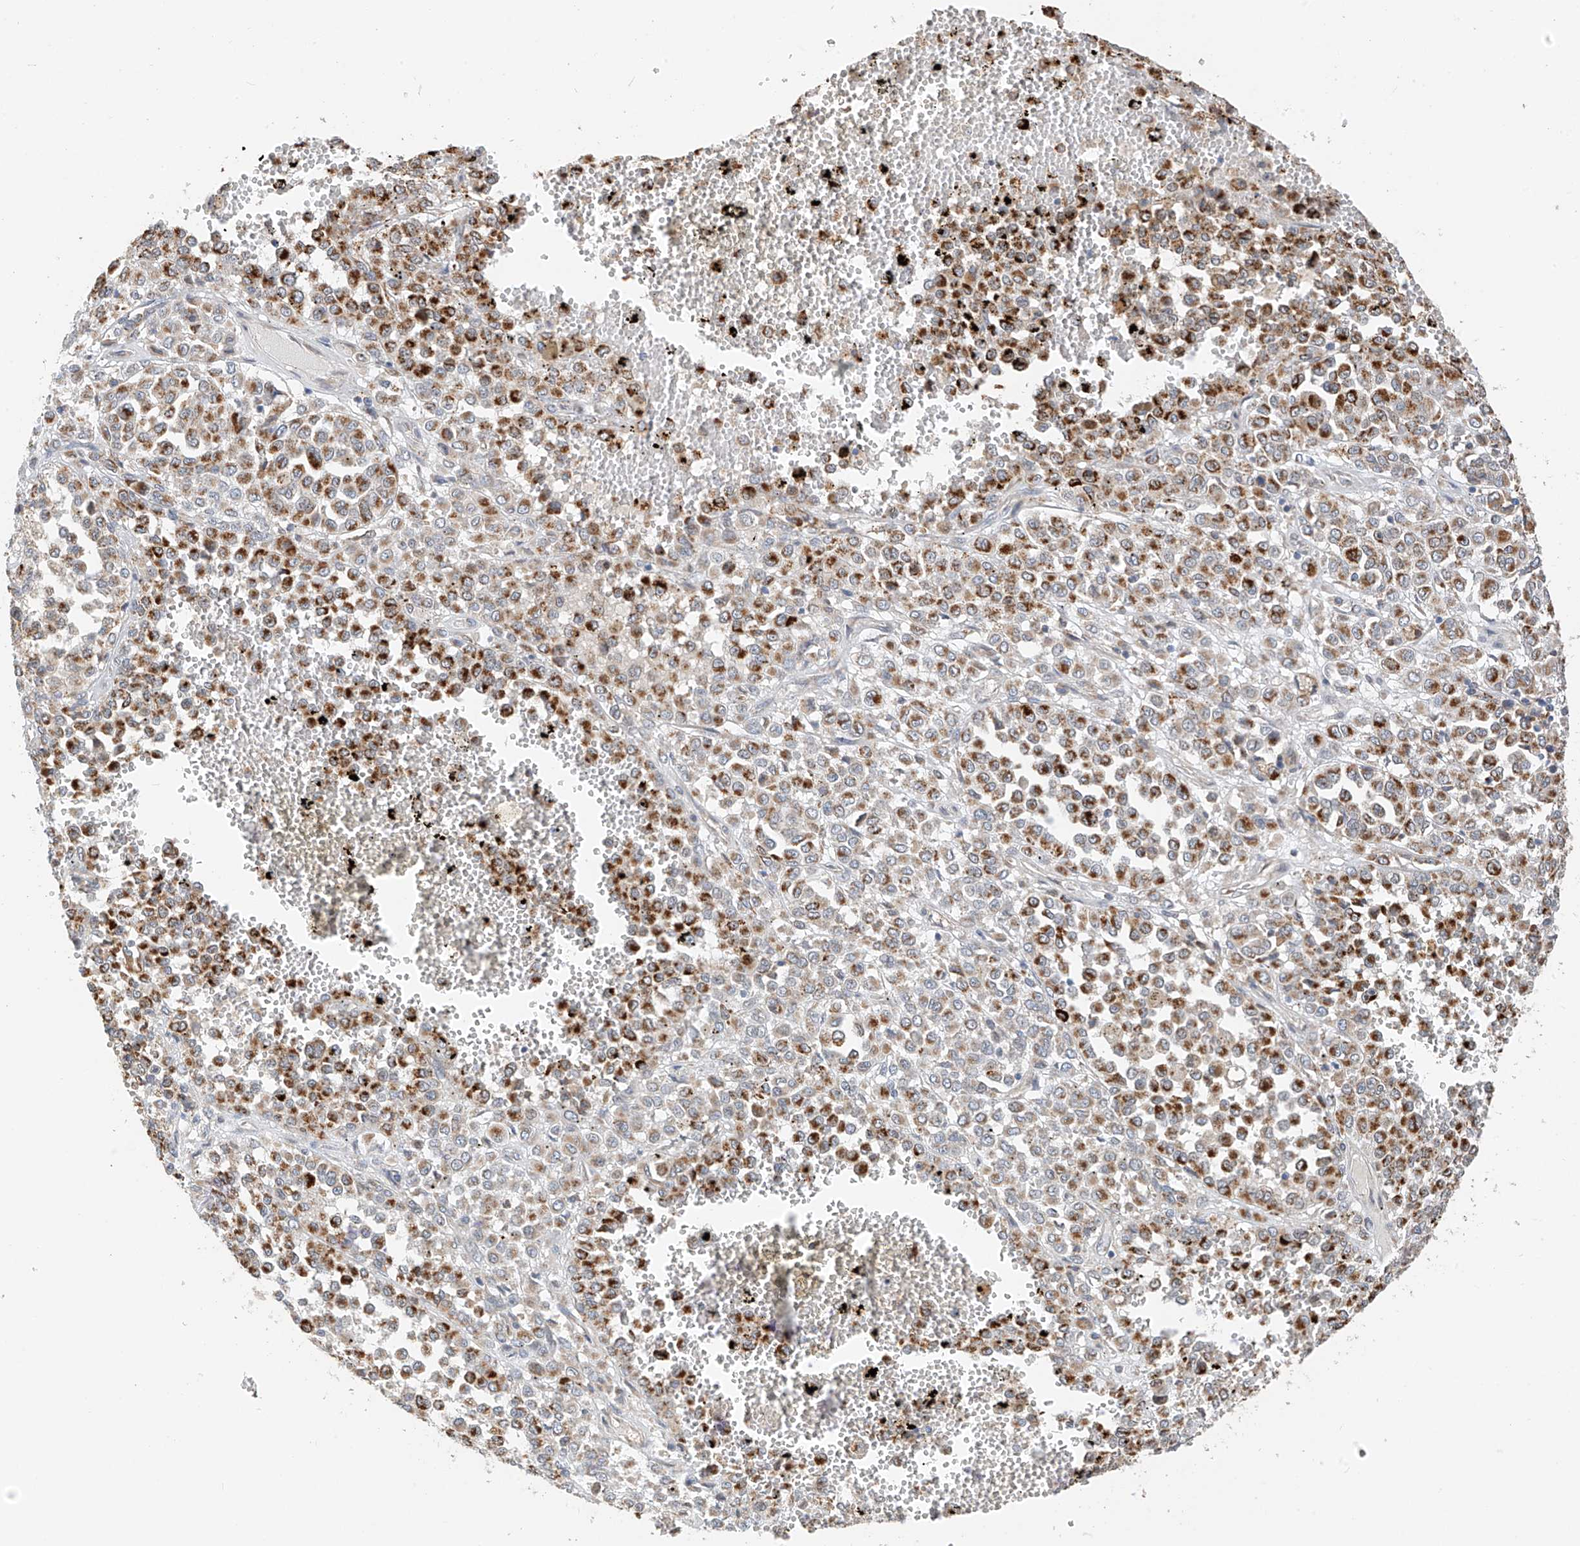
{"staining": {"intensity": "strong", "quantity": ">75%", "location": "cytoplasmic/membranous"}, "tissue": "melanoma", "cell_type": "Tumor cells", "image_type": "cancer", "snomed": [{"axis": "morphology", "description": "Malignant melanoma, Metastatic site"}, {"axis": "topography", "description": "Pancreas"}], "caption": "Protein expression analysis of malignant melanoma (metastatic site) shows strong cytoplasmic/membranous expression in about >75% of tumor cells.", "gene": "PPA2", "patient": {"sex": "female", "age": 30}}